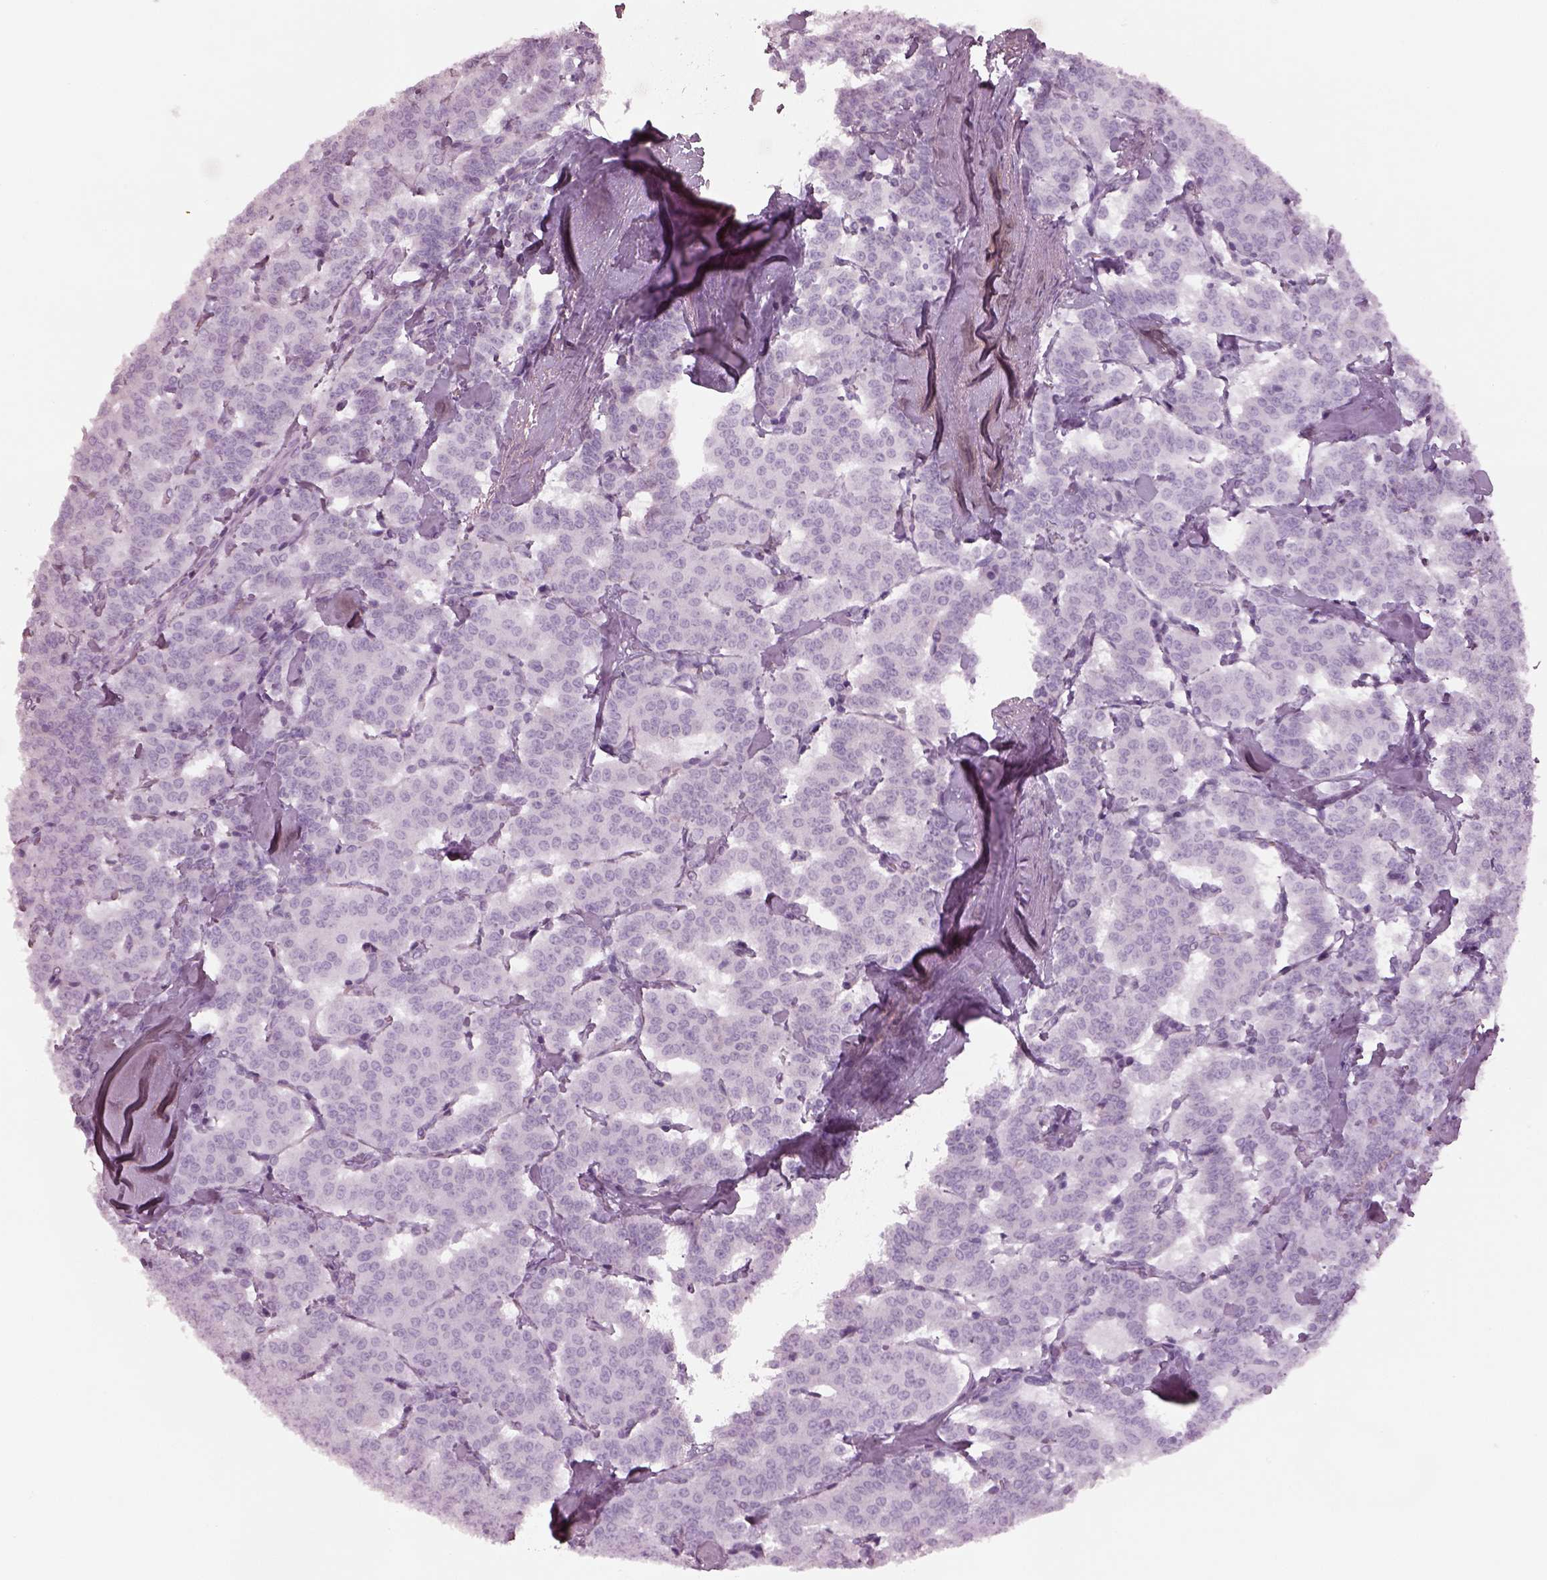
{"staining": {"intensity": "negative", "quantity": "none", "location": "none"}, "tissue": "carcinoid", "cell_type": "Tumor cells", "image_type": "cancer", "snomed": [{"axis": "morphology", "description": "Carcinoid, malignant, NOS"}, {"axis": "topography", "description": "Lung"}], "caption": "Immunohistochemistry (IHC) micrograph of neoplastic tissue: carcinoid (malignant) stained with DAB reveals no significant protein staining in tumor cells.", "gene": "SPATA6L", "patient": {"sex": "female", "age": 46}}